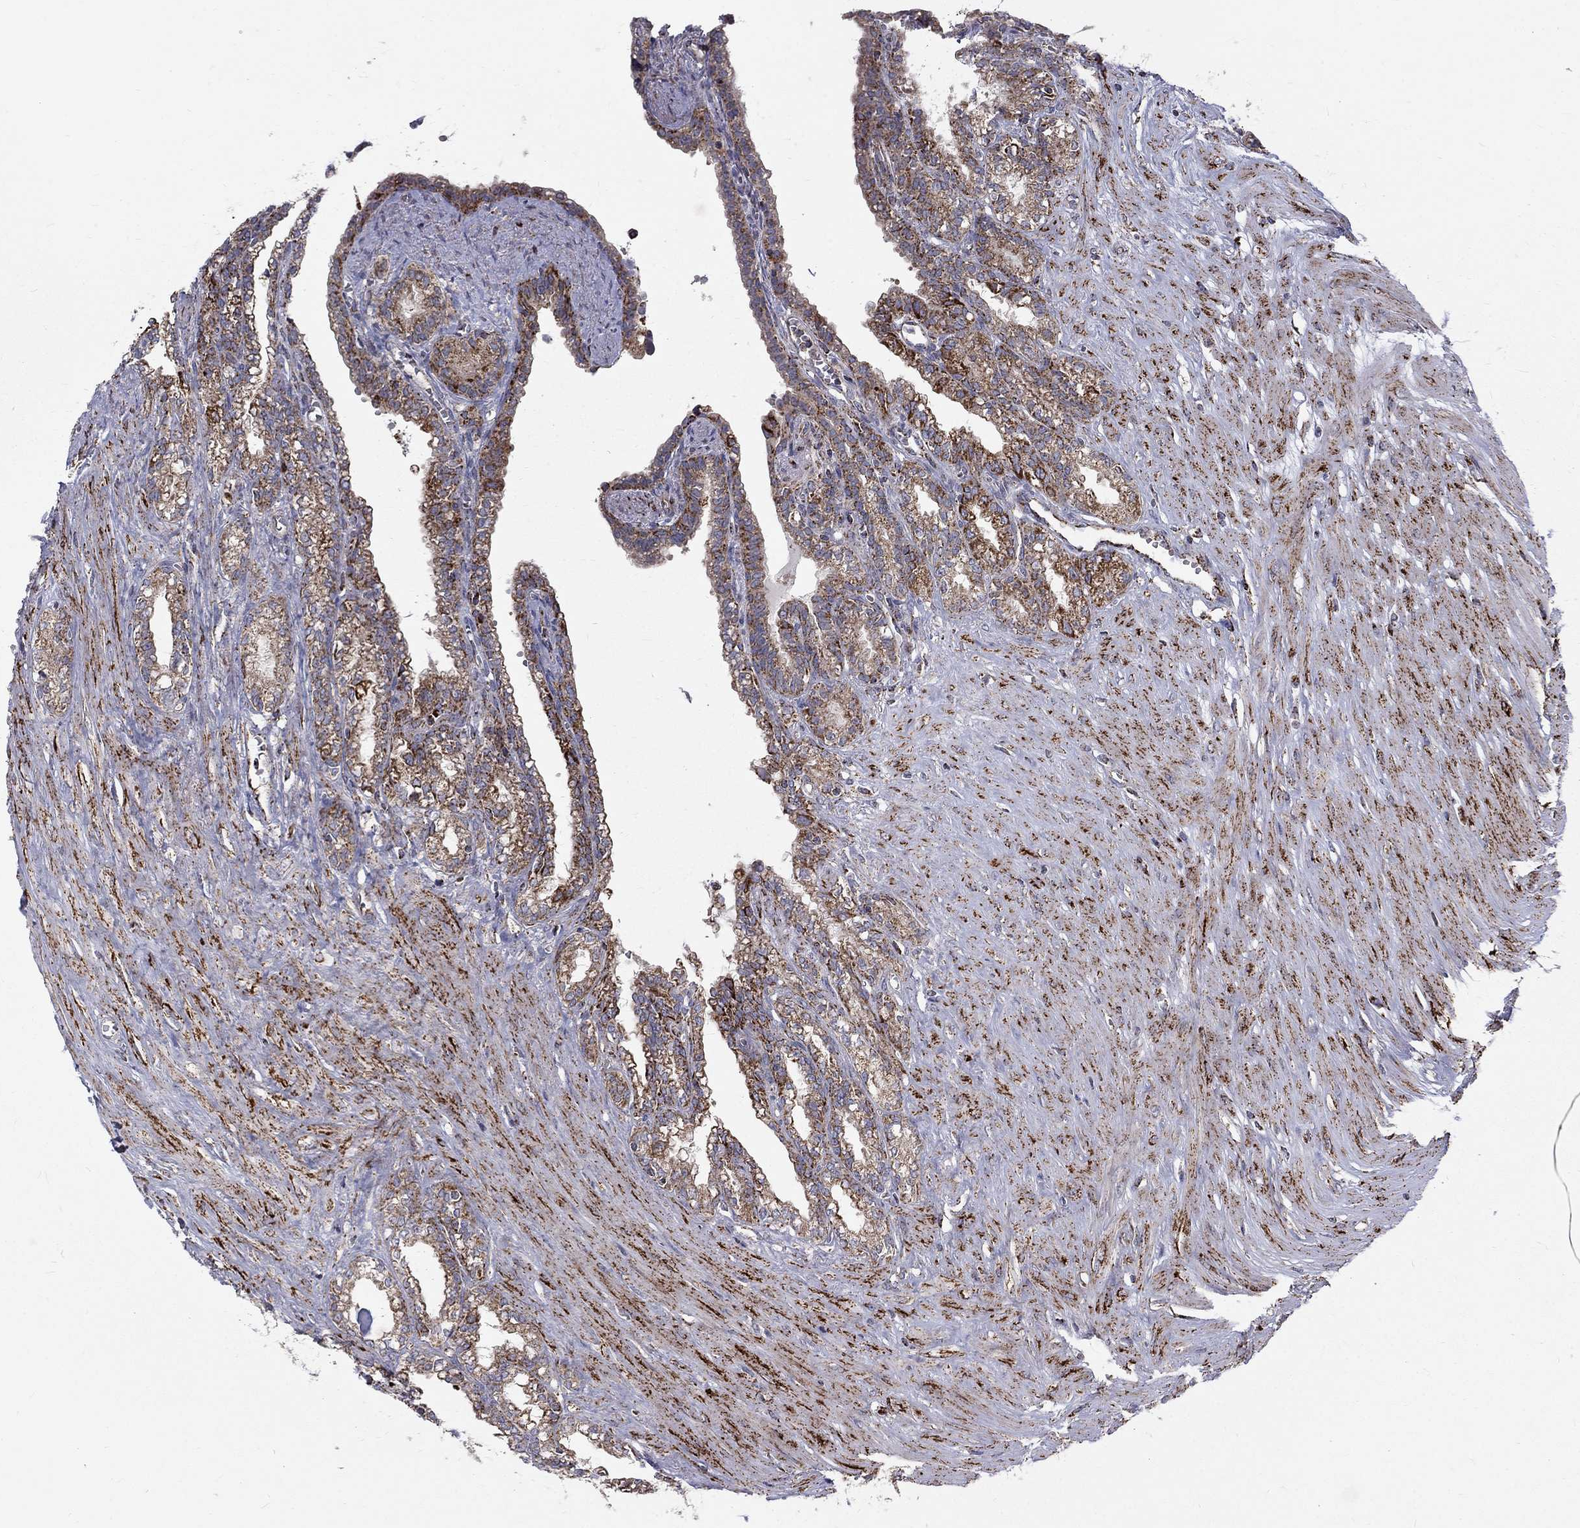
{"staining": {"intensity": "strong", "quantity": ">75%", "location": "cytoplasmic/membranous"}, "tissue": "seminal vesicle", "cell_type": "Glandular cells", "image_type": "normal", "snomed": [{"axis": "morphology", "description": "Normal tissue, NOS"}, {"axis": "morphology", "description": "Urothelial carcinoma, NOS"}, {"axis": "topography", "description": "Urinary bladder"}, {"axis": "topography", "description": "Seminal veicle"}], "caption": "Protein staining of normal seminal vesicle reveals strong cytoplasmic/membranous expression in about >75% of glandular cells.", "gene": "ALDH1B1", "patient": {"sex": "male", "age": 76}}